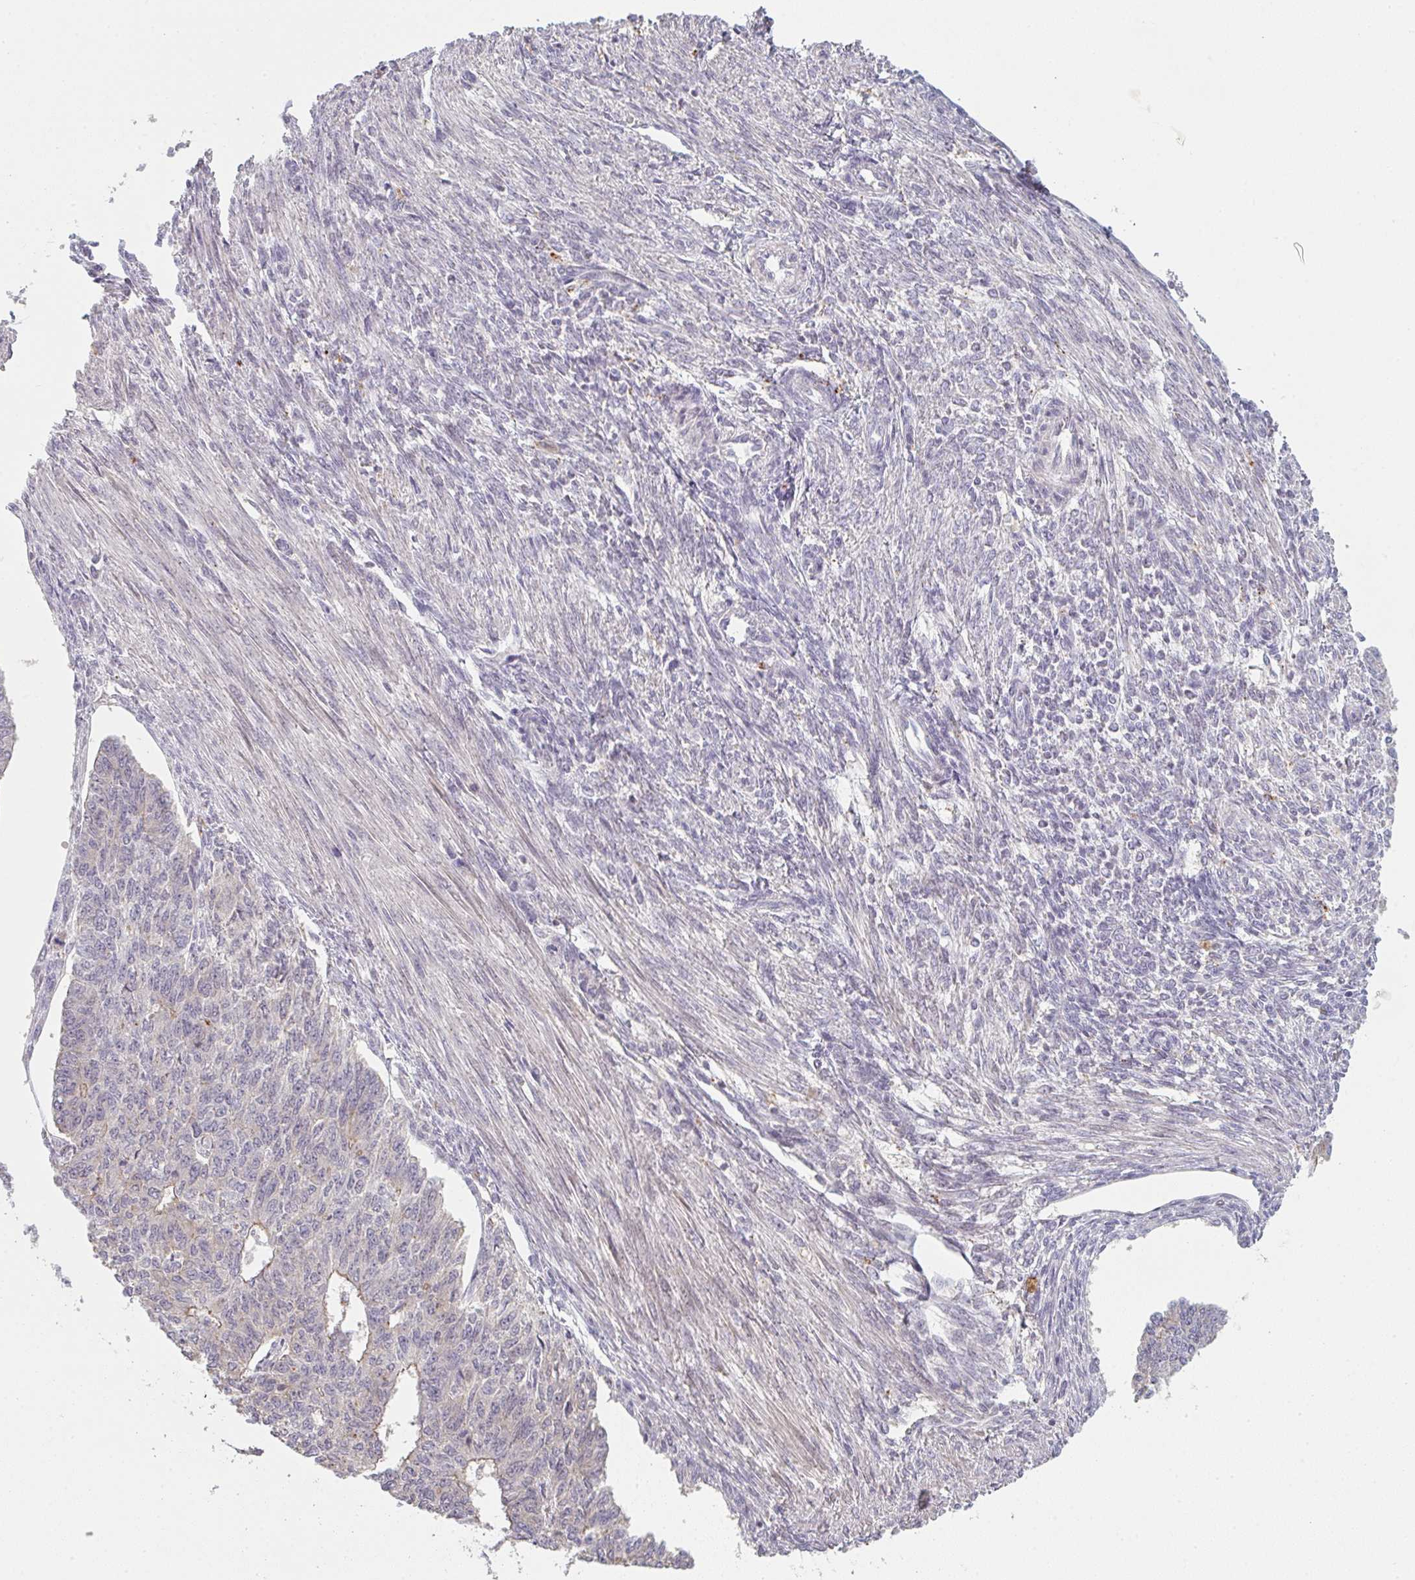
{"staining": {"intensity": "negative", "quantity": "none", "location": "none"}, "tissue": "endometrial cancer", "cell_type": "Tumor cells", "image_type": "cancer", "snomed": [{"axis": "morphology", "description": "Adenocarcinoma, NOS"}, {"axis": "topography", "description": "Endometrium"}], "caption": "An immunohistochemistry (IHC) image of adenocarcinoma (endometrial) is shown. There is no staining in tumor cells of adenocarcinoma (endometrial). The staining was performed using DAB to visualize the protein expression in brown, while the nuclei were stained in blue with hematoxylin (Magnification: 20x).", "gene": "TMEM237", "patient": {"sex": "female", "age": 32}}